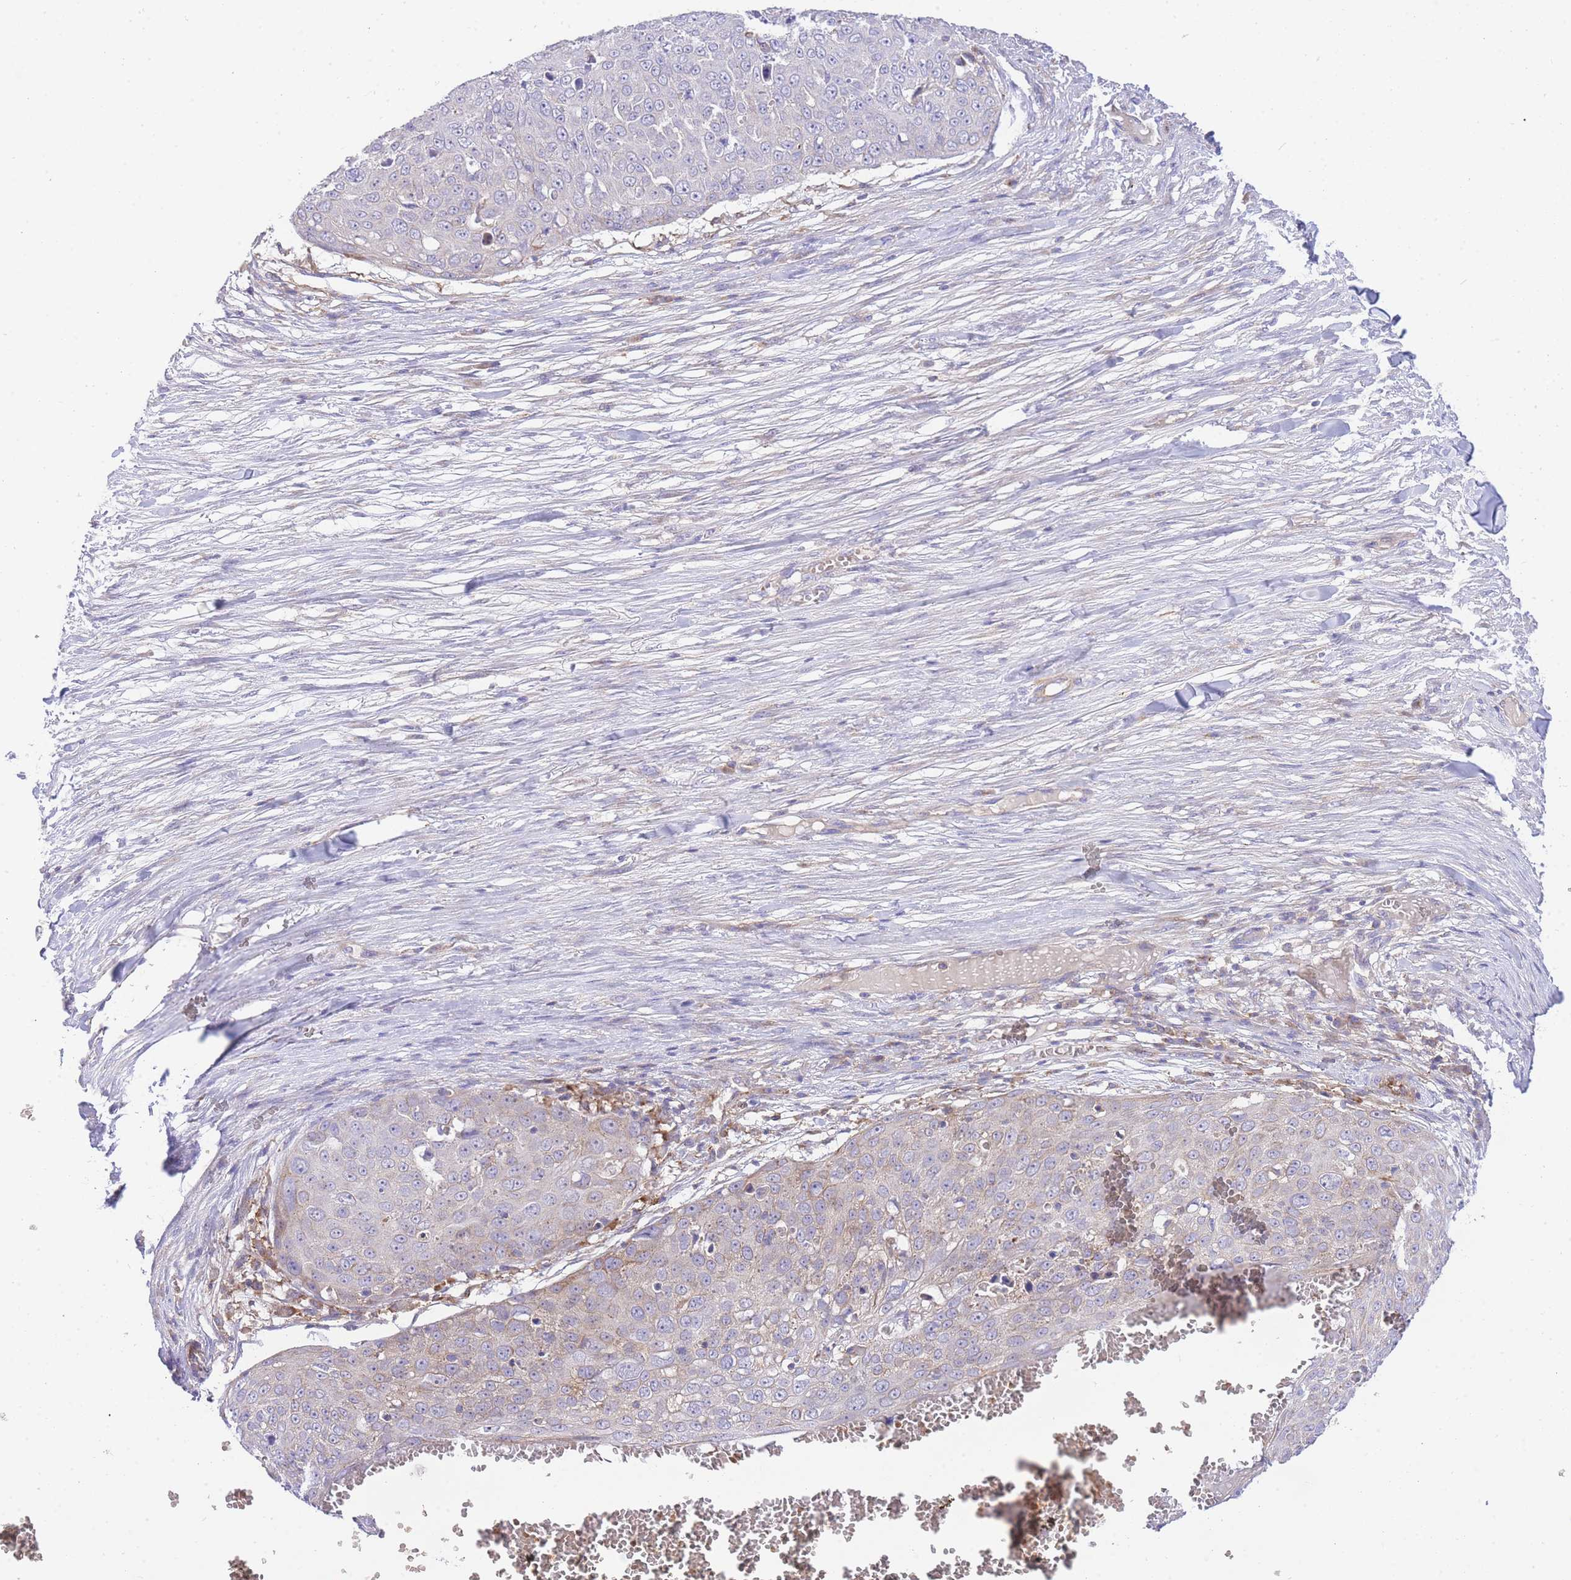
{"staining": {"intensity": "weak", "quantity": "<25%", "location": "cytoplasmic/membranous"}, "tissue": "skin cancer", "cell_type": "Tumor cells", "image_type": "cancer", "snomed": [{"axis": "morphology", "description": "Squamous cell carcinoma, NOS"}, {"axis": "topography", "description": "Skin"}], "caption": "Immunohistochemistry photomicrograph of skin cancer stained for a protein (brown), which displays no expression in tumor cells.", "gene": "INSYN2B", "patient": {"sex": "male", "age": 71}}